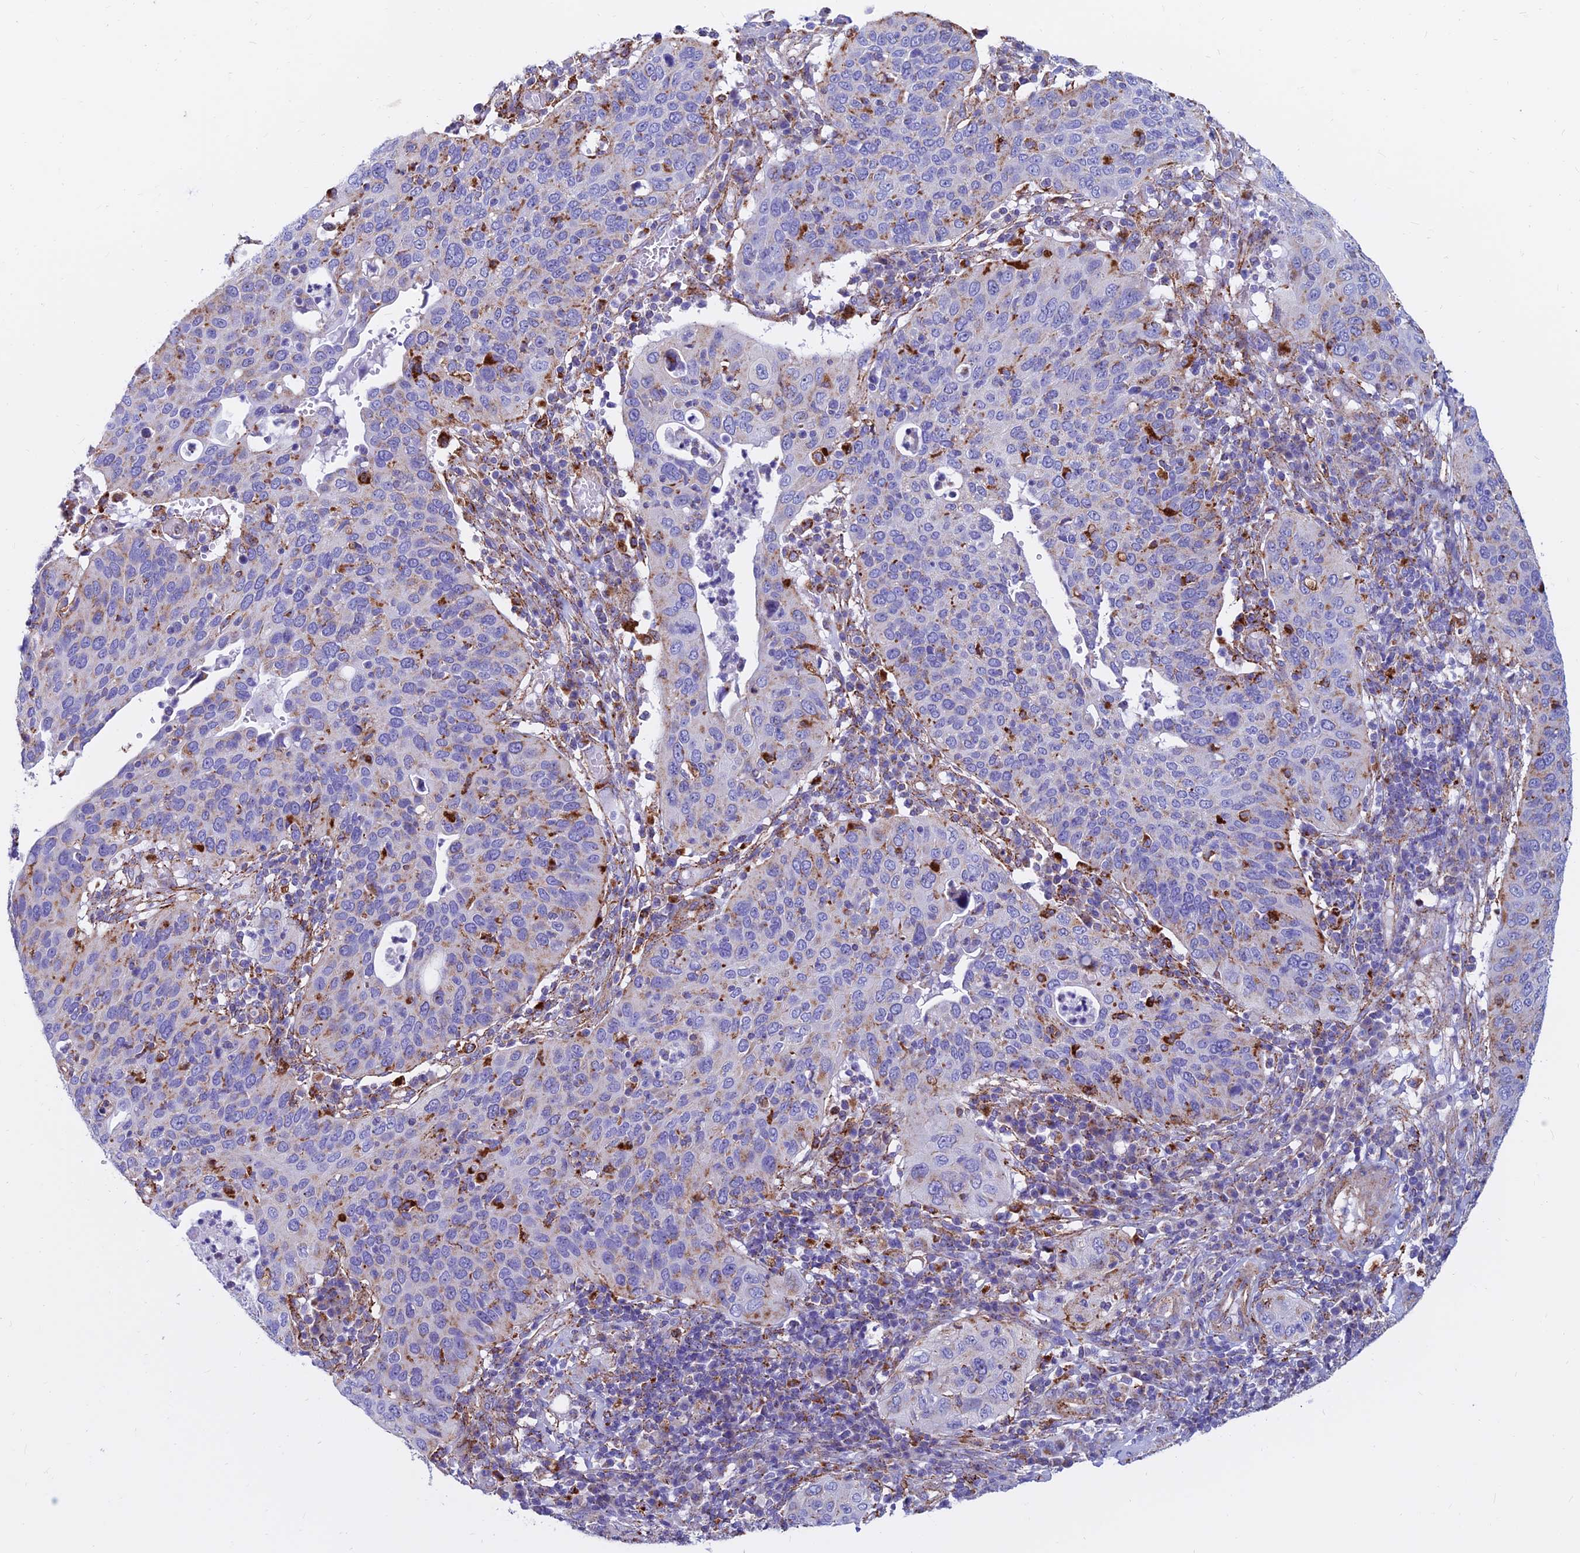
{"staining": {"intensity": "weak", "quantity": "<25%", "location": "cytoplasmic/membranous"}, "tissue": "cervical cancer", "cell_type": "Tumor cells", "image_type": "cancer", "snomed": [{"axis": "morphology", "description": "Squamous cell carcinoma, NOS"}, {"axis": "topography", "description": "Cervix"}], "caption": "Immunohistochemistry micrograph of human cervical squamous cell carcinoma stained for a protein (brown), which reveals no positivity in tumor cells.", "gene": "SPNS1", "patient": {"sex": "female", "age": 36}}